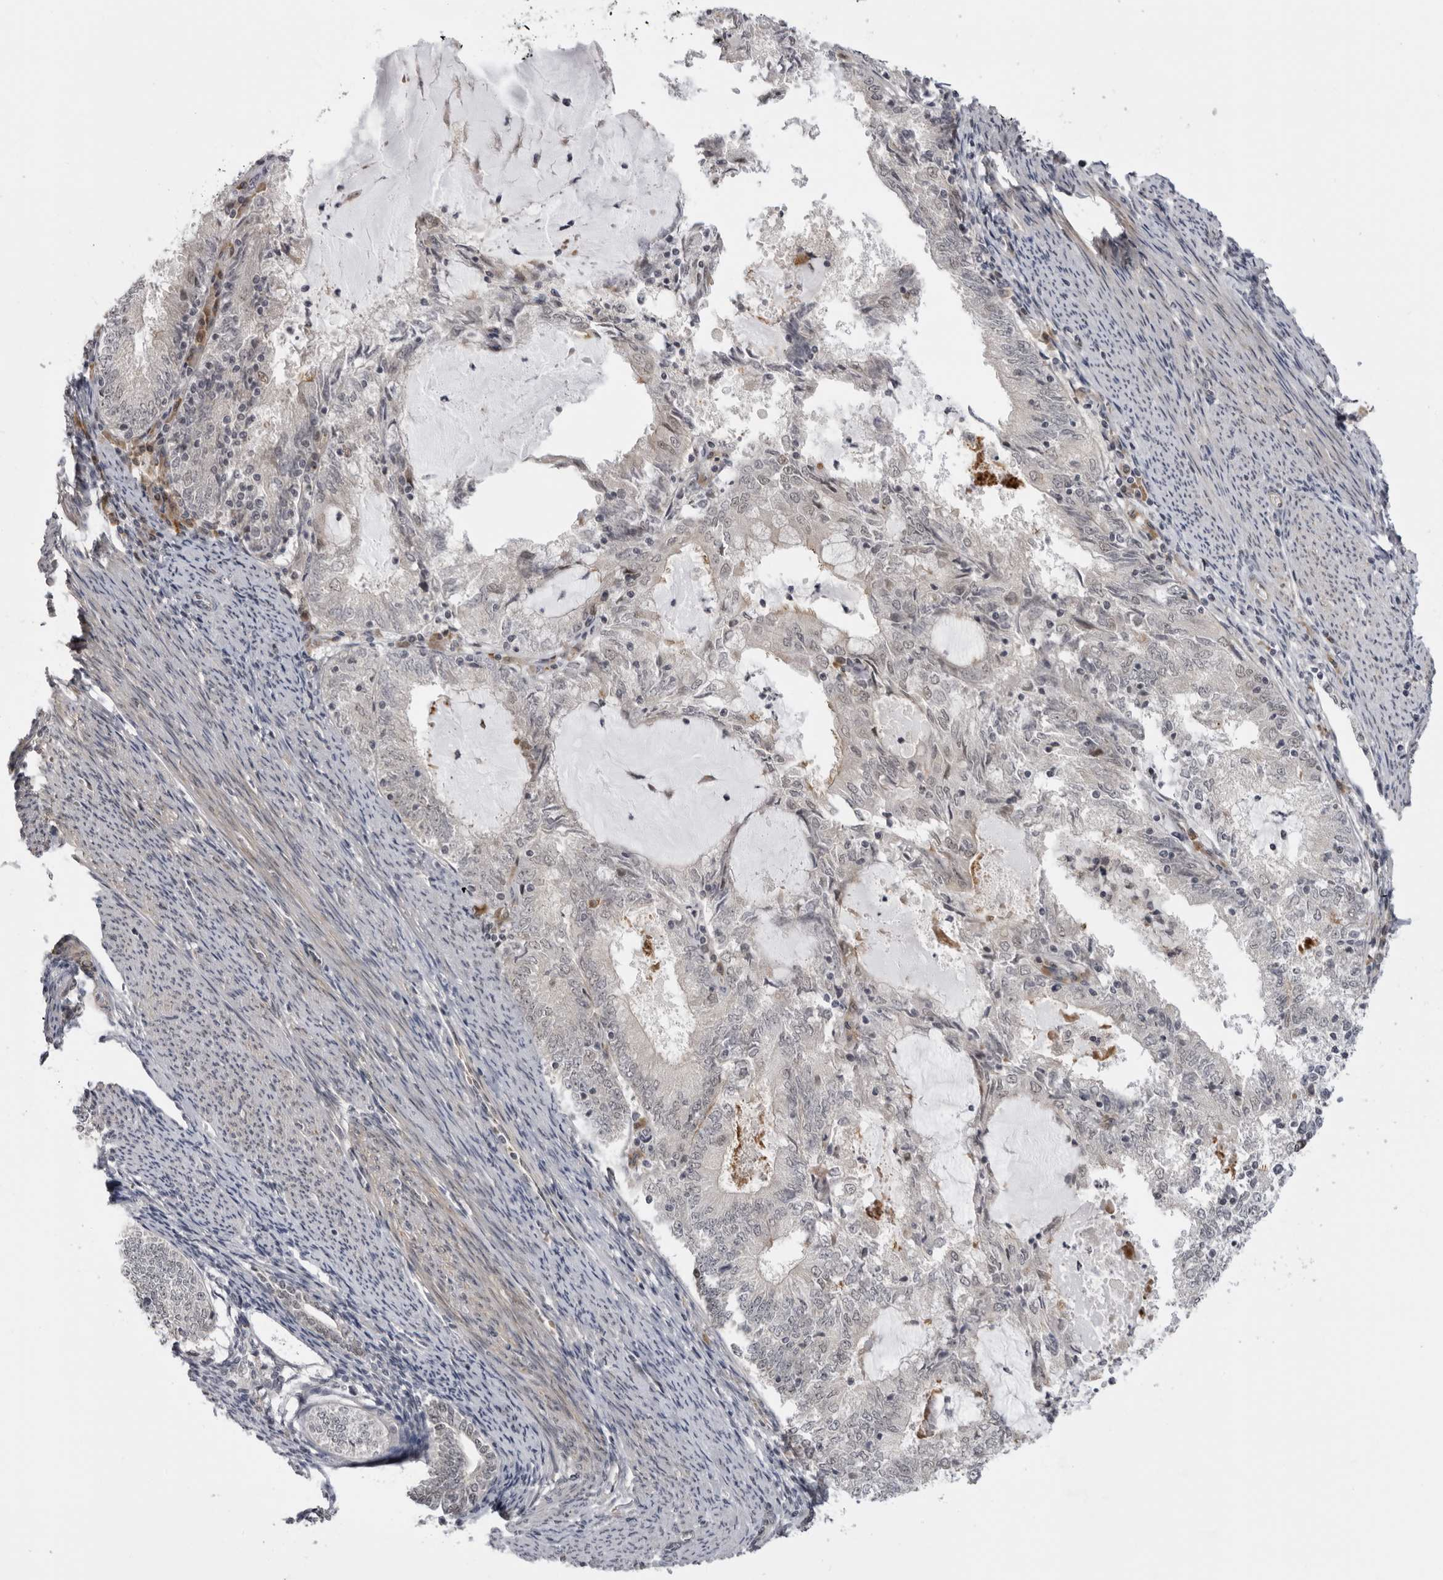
{"staining": {"intensity": "weak", "quantity": "25%-75%", "location": "nuclear"}, "tissue": "endometrial cancer", "cell_type": "Tumor cells", "image_type": "cancer", "snomed": [{"axis": "morphology", "description": "Adenocarcinoma, NOS"}, {"axis": "topography", "description": "Endometrium"}], "caption": "Immunohistochemical staining of endometrial adenocarcinoma reveals weak nuclear protein positivity in approximately 25%-75% of tumor cells.", "gene": "ALPK2", "patient": {"sex": "female", "age": 57}}